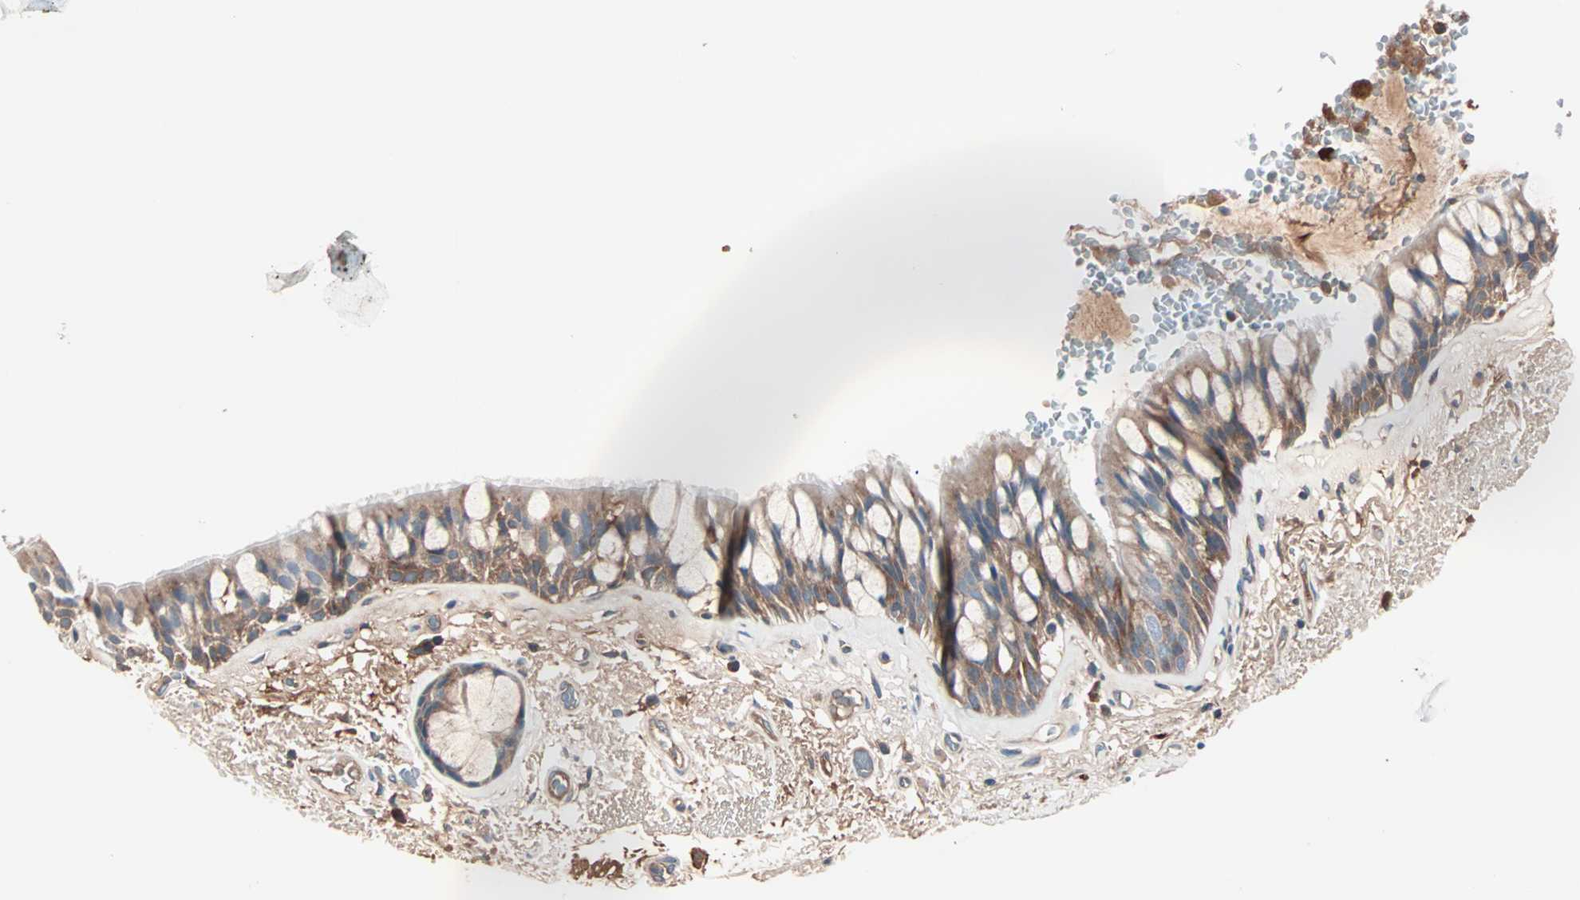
{"staining": {"intensity": "moderate", "quantity": ">75%", "location": "cytoplasmic/membranous"}, "tissue": "bronchus", "cell_type": "Respiratory epithelial cells", "image_type": "normal", "snomed": [{"axis": "morphology", "description": "Normal tissue, NOS"}, {"axis": "topography", "description": "Bronchus"}], "caption": "This image demonstrates immunohistochemistry staining of benign human bronchus, with medium moderate cytoplasmic/membranous expression in about >75% of respiratory epithelial cells.", "gene": "CAD", "patient": {"sex": "male", "age": 66}}